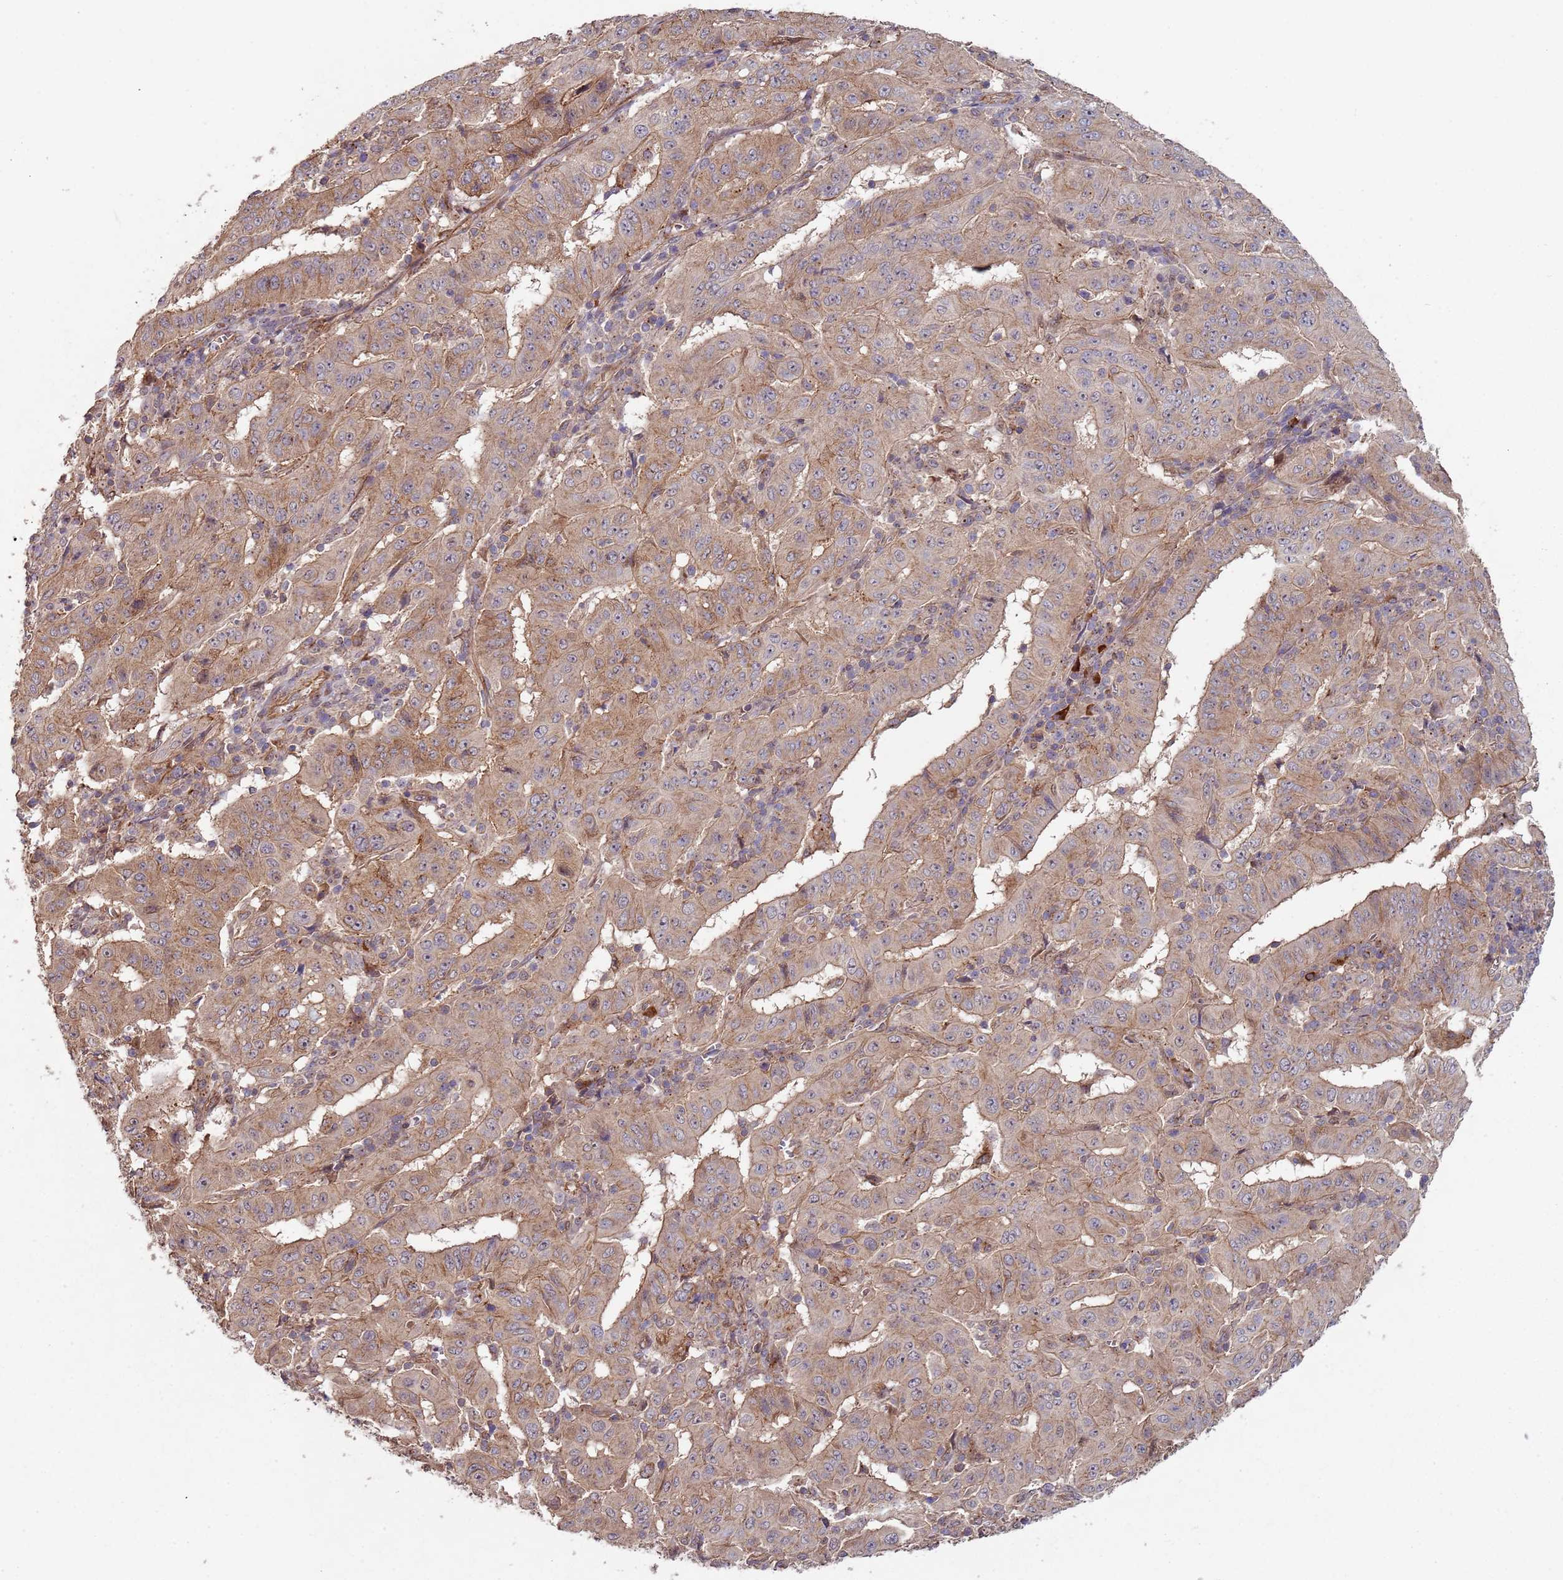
{"staining": {"intensity": "moderate", "quantity": ">75%", "location": "cytoplasmic/membranous"}, "tissue": "pancreatic cancer", "cell_type": "Tumor cells", "image_type": "cancer", "snomed": [{"axis": "morphology", "description": "Adenocarcinoma, NOS"}, {"axis": "topography", "description": "Pancreas"}], "caption": "Immunohistochemistry (IHC) histopathology image of neoplastic tissue: adenocarcinoma (pancreatic) stained using IHC reveals medium levels of moderate protein expression localized specifically in the cytoplasmic/membranous of tumor cells, appearing as a cytoplasmic/membranous brown color.", "gene": "KANSL1L", "patient": {"sex": "male", "age": 63}}